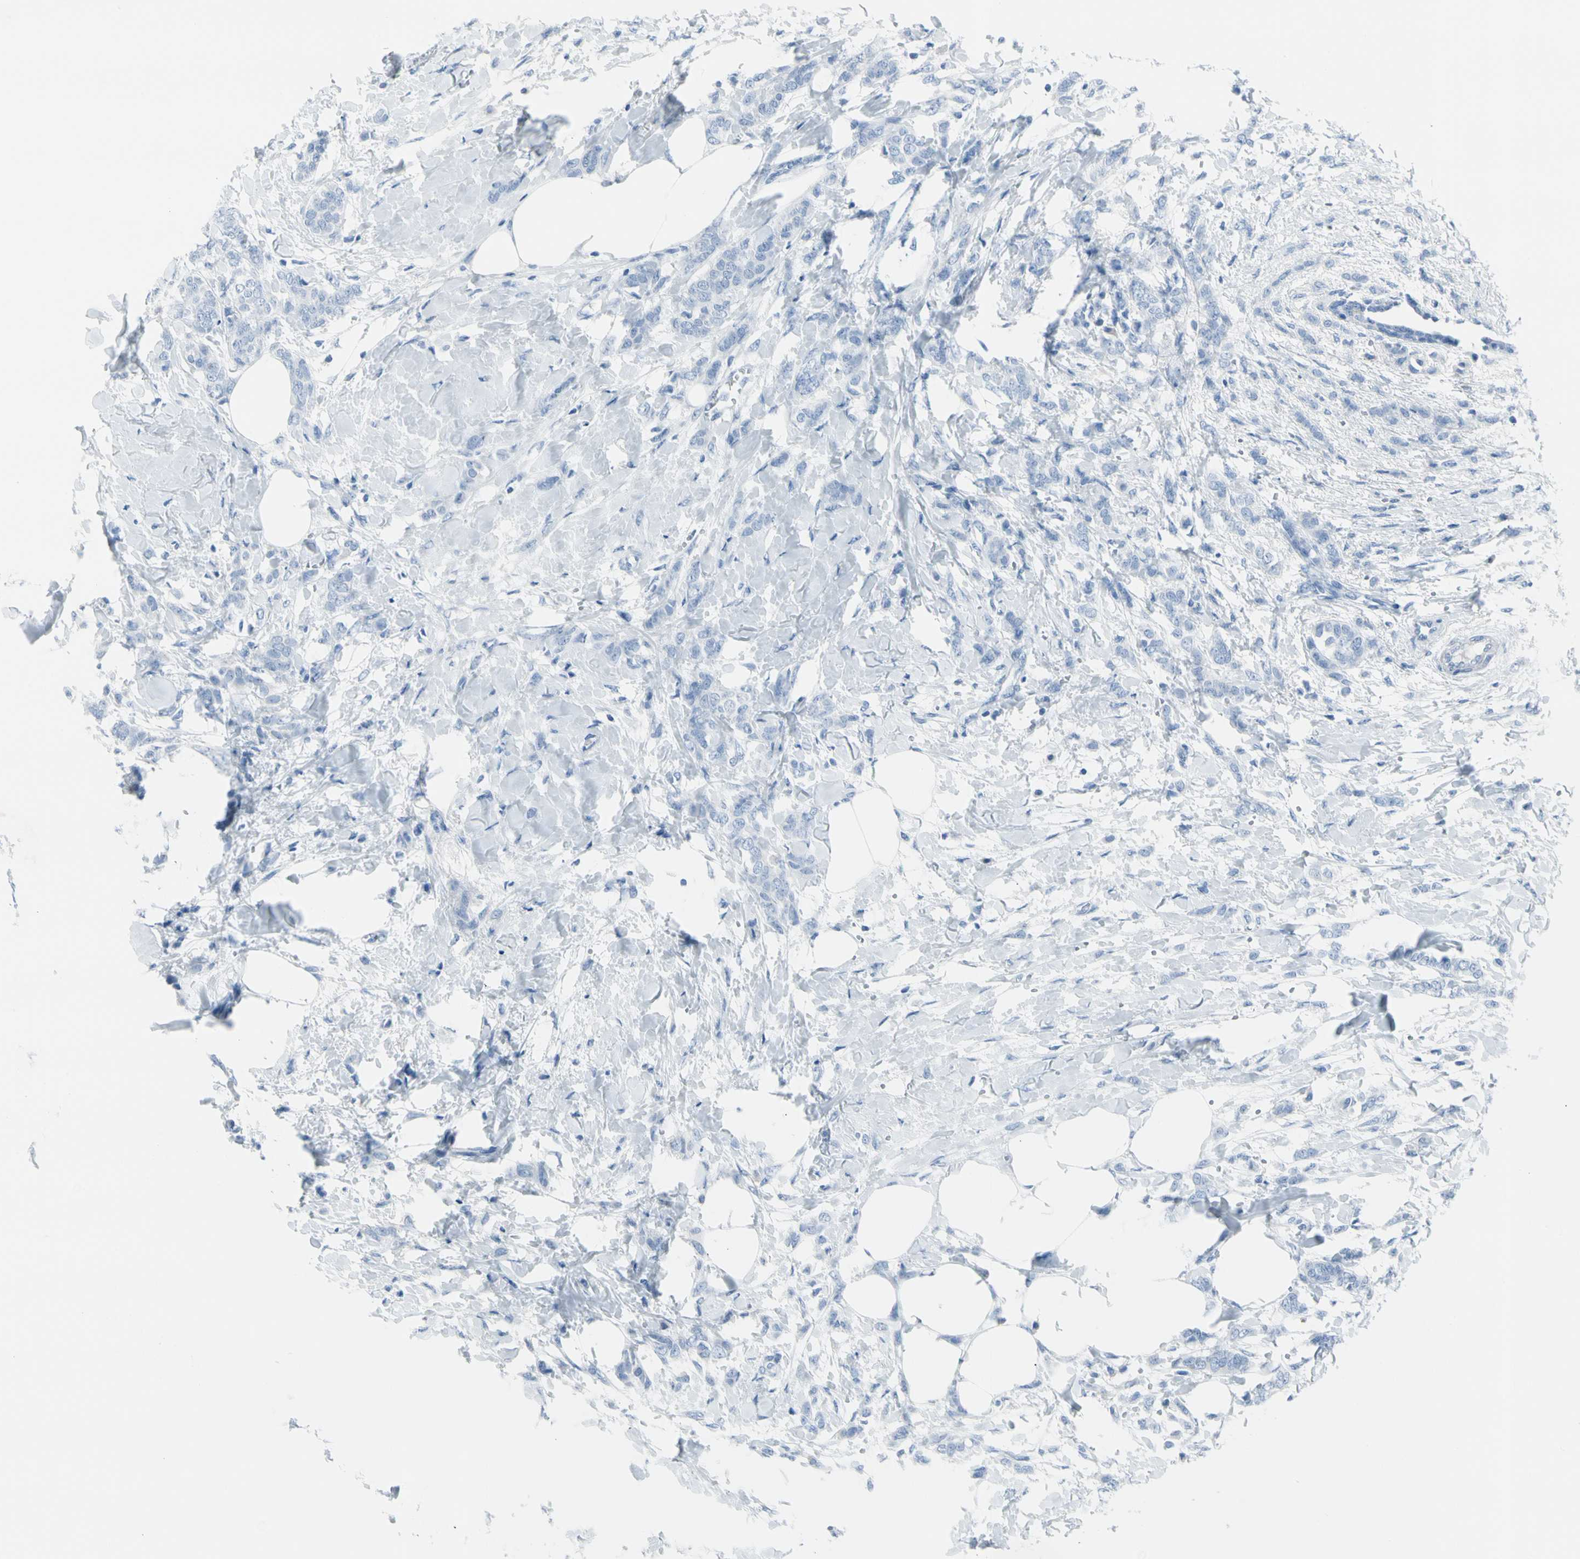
{"staining": {"intensity": "negative", "quantity": "none", "location": "none"}, "tissue": "breast cancer", "cell_type": "Tumor cells", "image_type": "cancer", "snomed": [{"axis": "morphology", "description": "Lobular carcinoma, in situ"}, {"axis": "morphology", "description": "Lobular carcinoma"}, {"axis": "topography", "description": "Breast"}], "caption": "The photomicrograph displays no significant staining in tumor cells of breast cancer (lobular carcinoma in situ).", "gene": "TPO", "patient": {"sex": "female", "age": 41}}